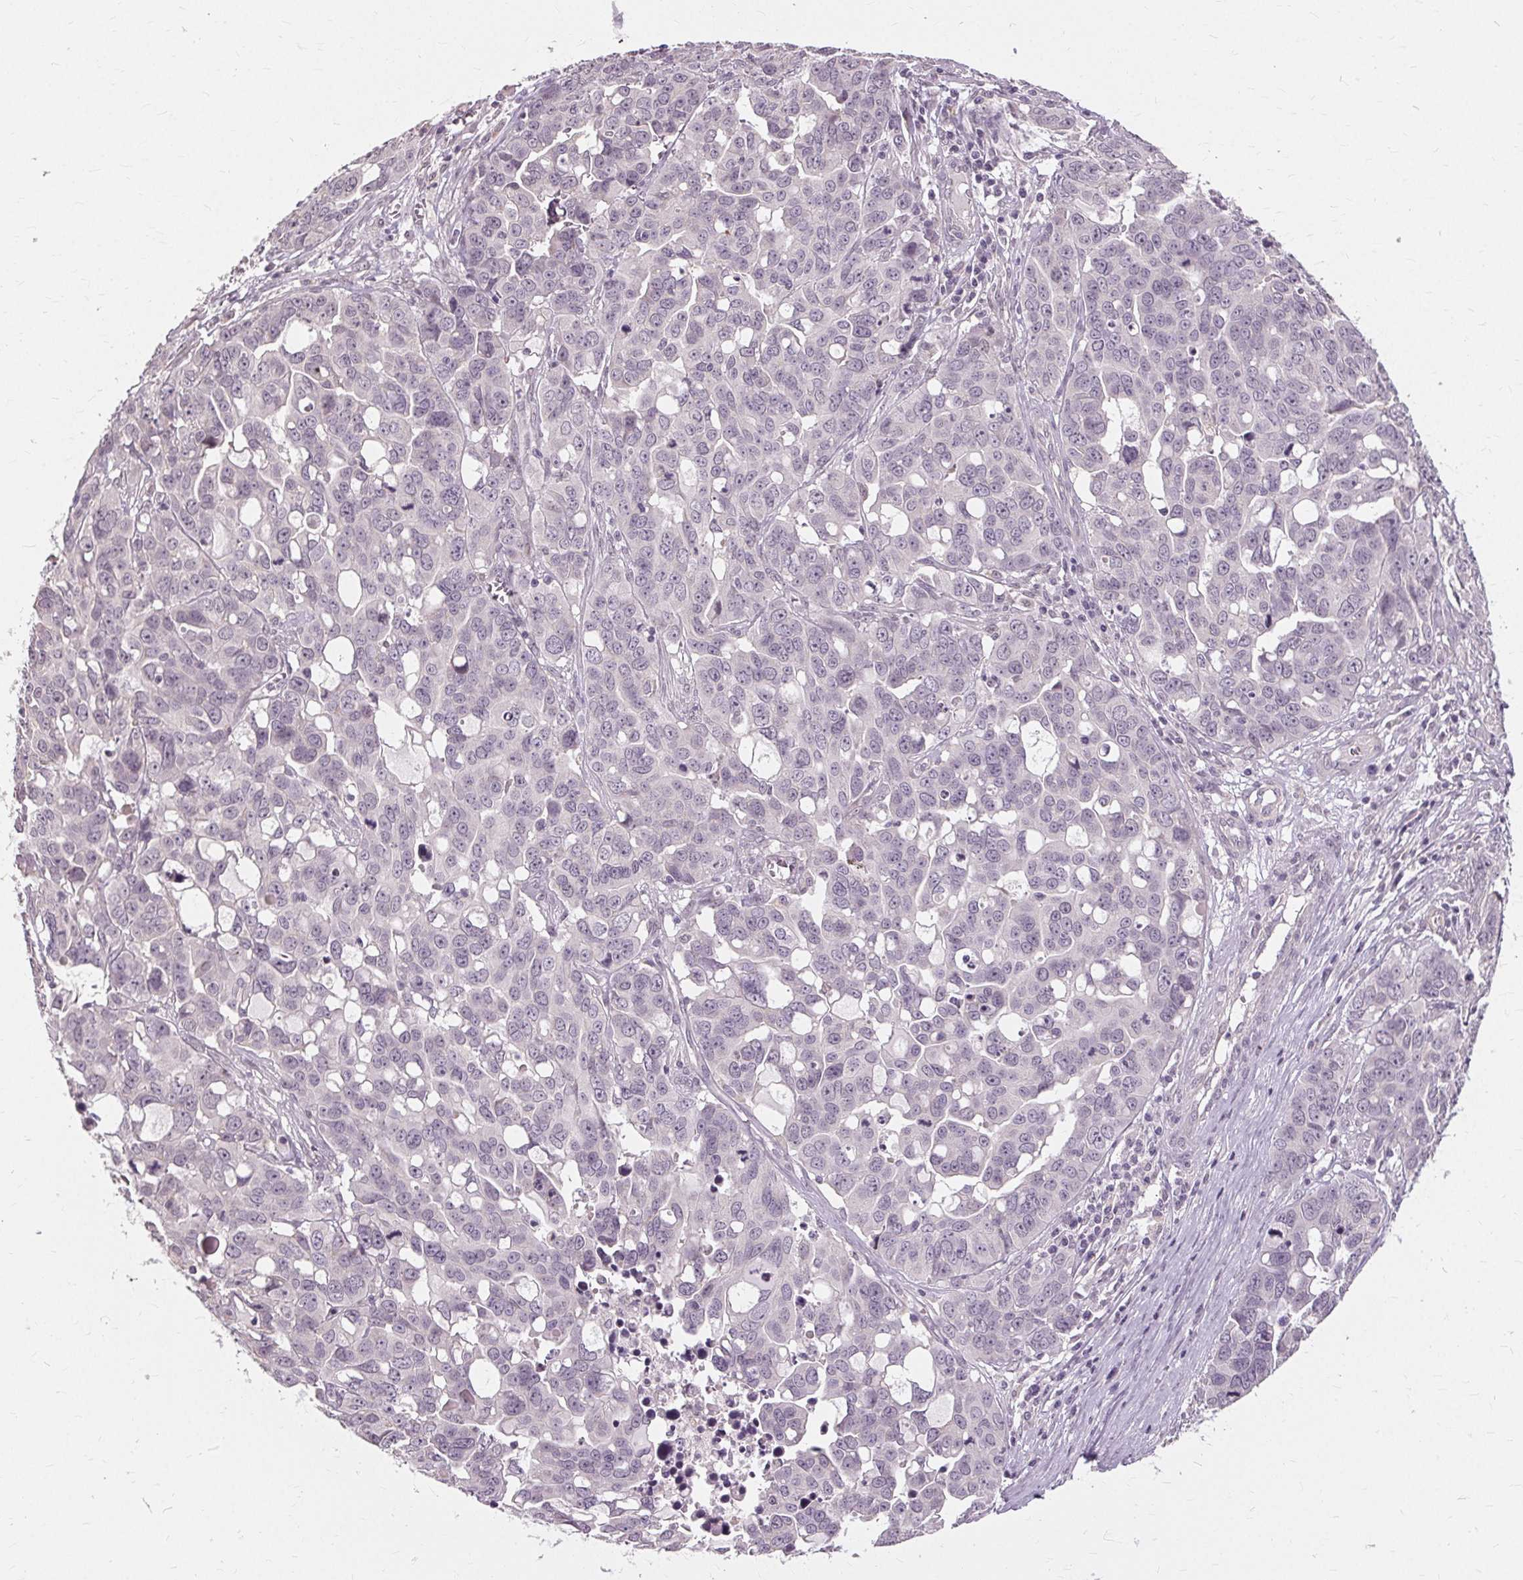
{"staining": {"intensity": "negative", "quantity": "none", "location": "none"}, "tissue": "ovarian cancer", "cell_type": "Tumor cells", "image_type": "cancer", "snomed": [{"axis": "morphology", "description": "Carcinoma, endometroid"}, {"axis": "topography", "description": "Ovary"}], "caption": "This image is of ovarian endometroid carcinoma stained with IHC to label a protein in brown with the nuclei are counter-stained blue. There is no staining in tumor cells.", "gene": "SIGLEC6", "patient": {"sex": "female", "age": 78}}